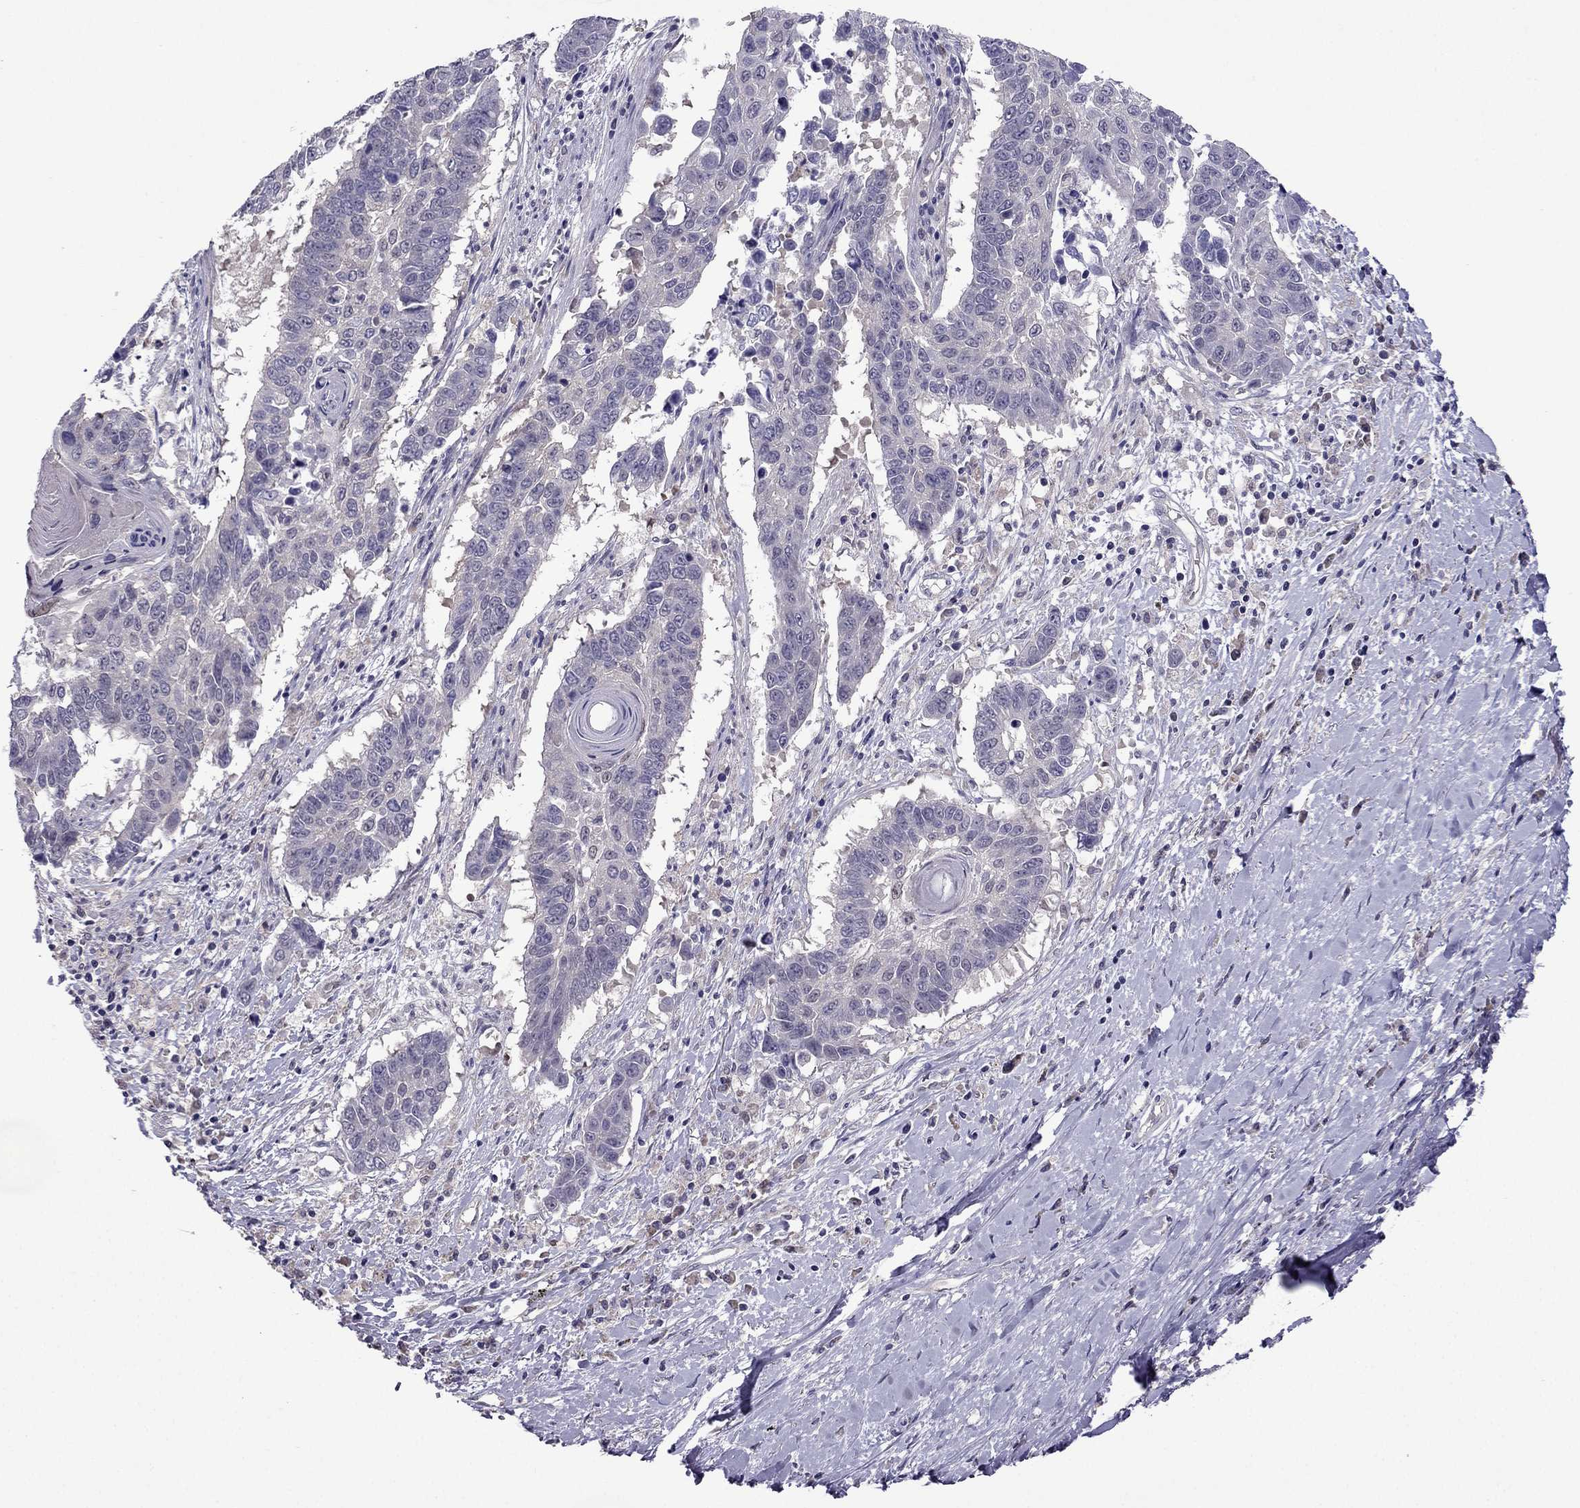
{"staining": {"intensity": "negative", "quantity": "none", "location": "none"}, "tissue": "lung cancer", "cell_type": "Tumor cells", "image_type": "cancer", "snomed": [{"axis": "morphology", "description": "Squamous cell carcinoma, NOS"}, {"axis": "topography", "description": "Lung"}], "caption": "Protein analysis of lung squamous cell carcinoma shows no significant staining in tumor cells.", "gene": "CDK5", "patient": {"sex": "male", "age": 73}}